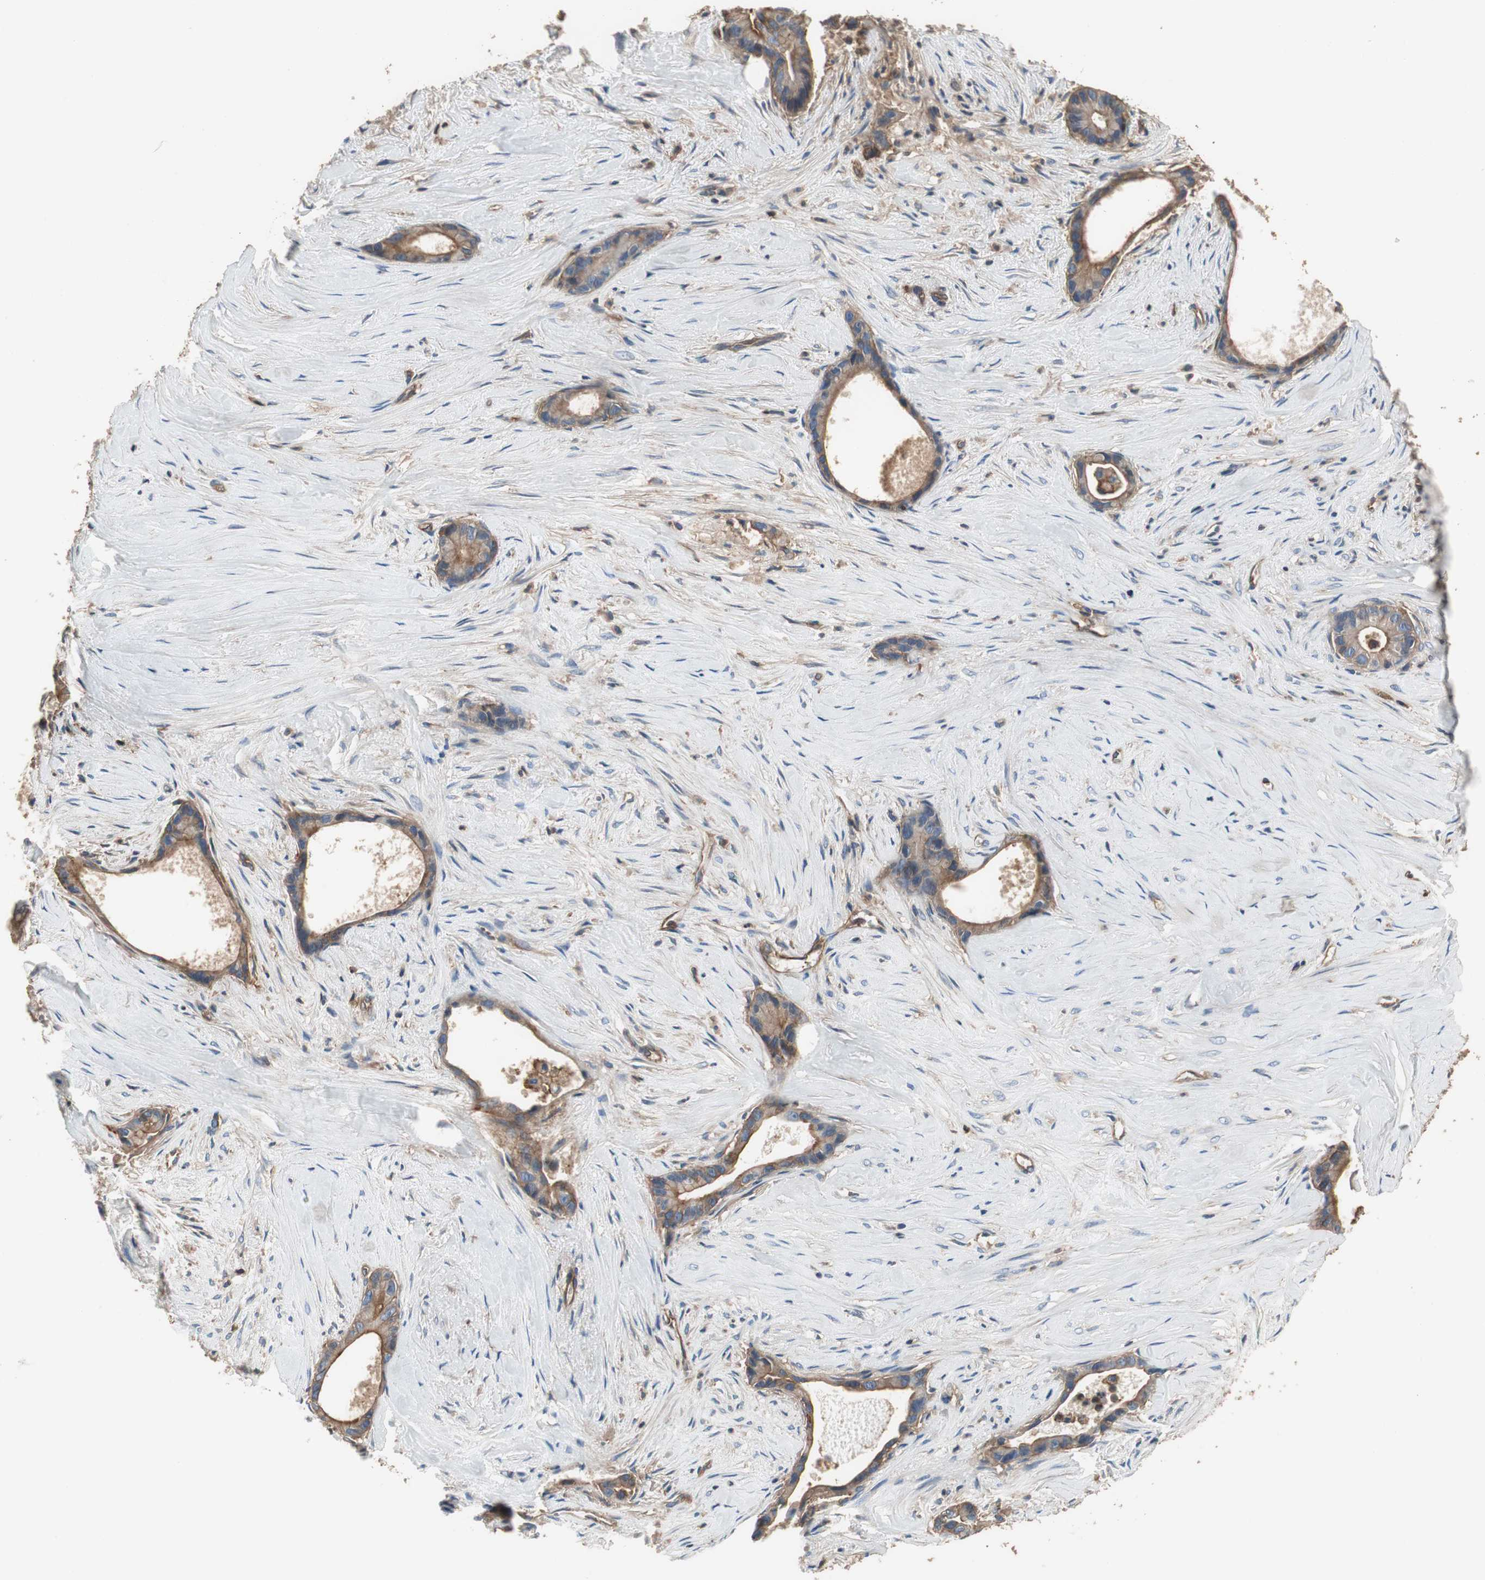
{"staining": {"intensity": "moderate", "quantity": "25%-75%", "location": "cytoplasmic/membranous"}, "tissue": "liver cancer", "cell_type": "Tumor cells", "image_type": "cancer", "snomed": [{"axis": "morphology", "description": "Cholangiocarcinoma"}, {"axis": "topography", "description": "Liver"}], "caption": "Immunohistochemistry staining of liver cancer (cholangiocarcinoma), which shows medium levels of moderate cytoplasmic/membranous expression in approximately 25%-75% of tumor cells indicating moderate cytoplasmic/membranous protein positivity. The staining was performed using DAB (brown) for protein detection and nuclei were counterstained in hematoxylin (blue).", "gene": "IL1RL1", "patient": {"sex": "female", "age": 55}}